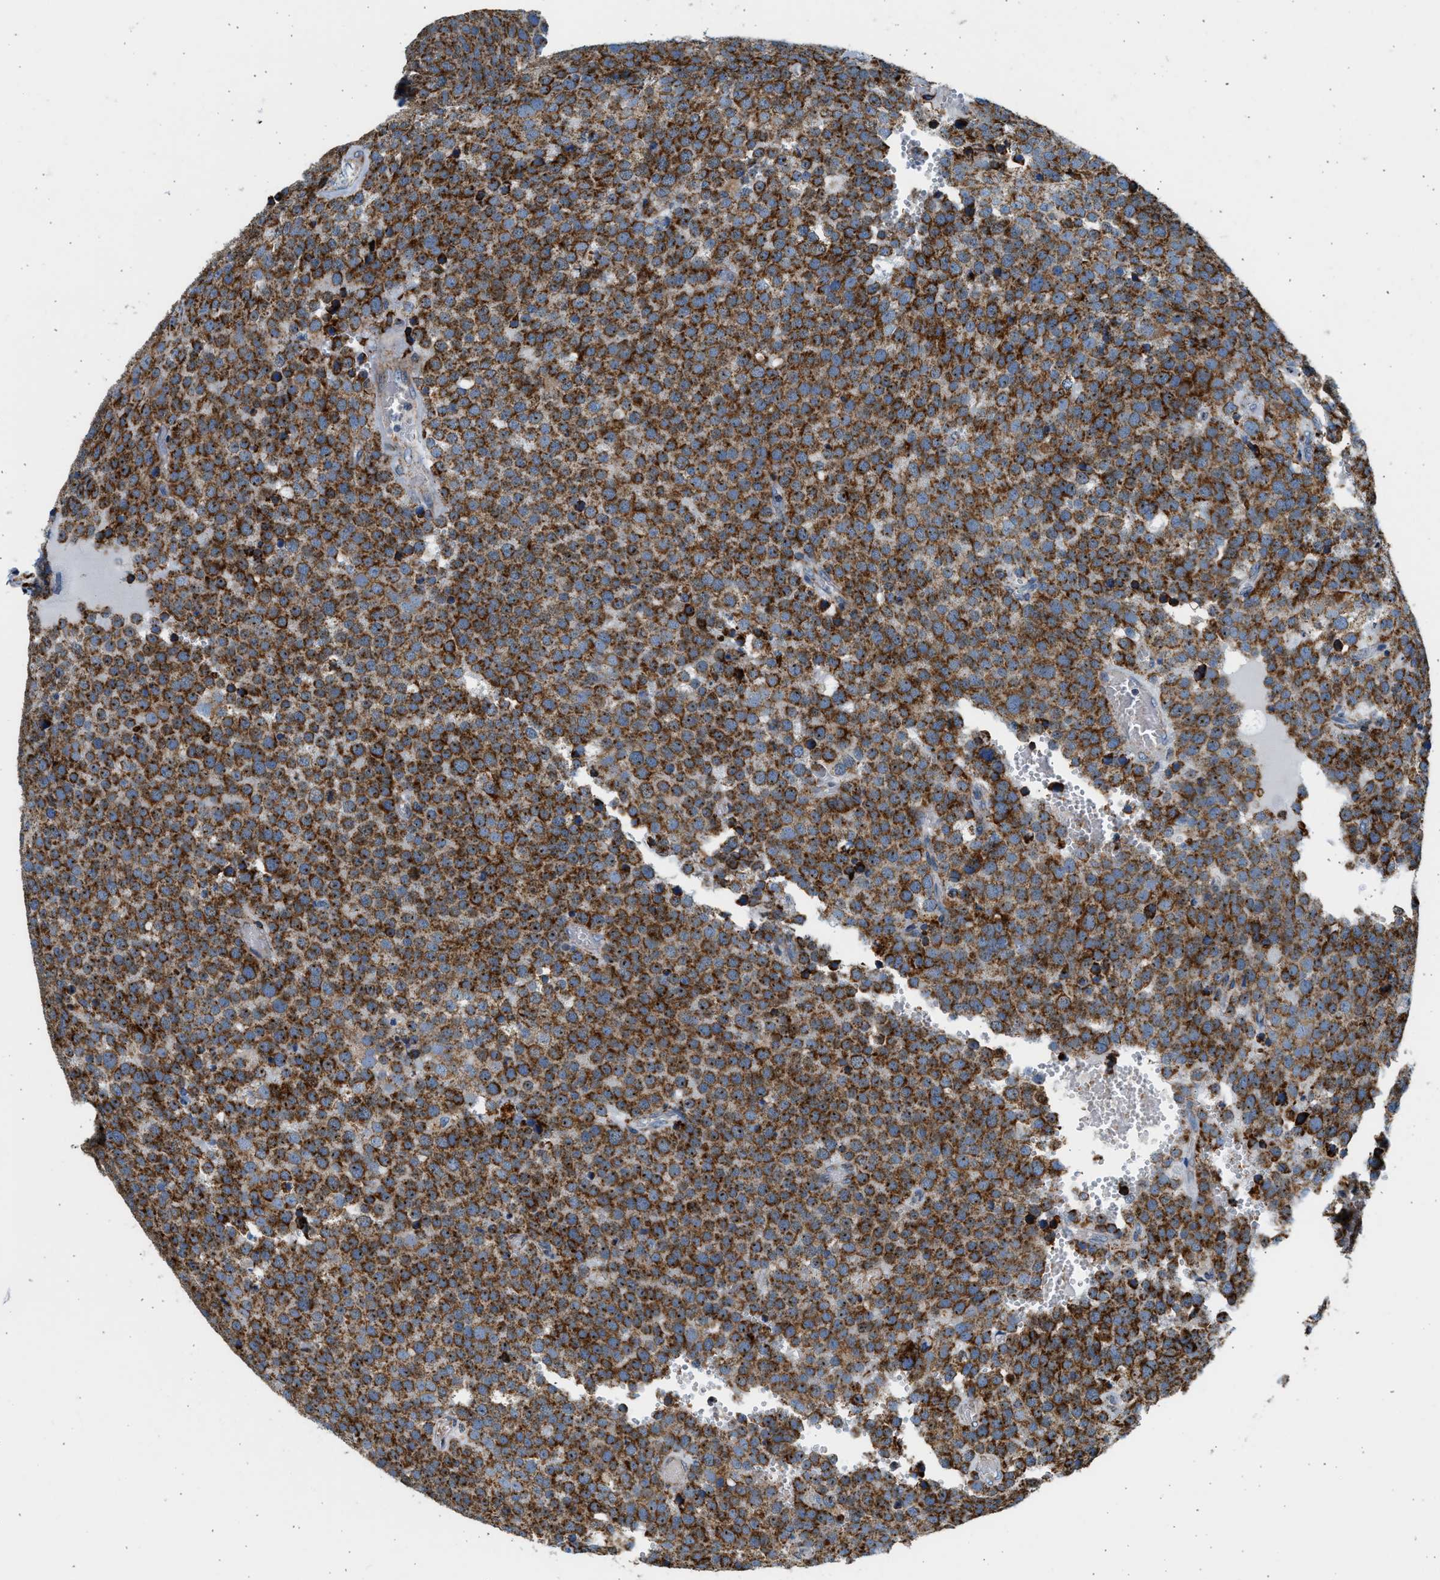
{"staining": {"intensity": "strong", "quantity": ">75%", "location": "cytoplasmic/membranous,nuclear"}, "tissue": "testis cancer", "cell_type": "Tumor cells", "image_type": "cancer", "snomed": [{"axis": "morphology", "description": "Normal tissue, NOS"}, {"axis": "morphology", "description": "Seminoma, NOS"}, {"axis": "topography", "description": "Testis"}], "caption": "Testis cancer tissue displays strong cytoplasmic/membranous and nuclear positivity in about >75% of tumor cells Immunohistochemistry (ihc) stains the protein in brown and the nuclei are stained blue.", "gene": "KCNMB3", "patient": {"sex": "male", "age": 71}}